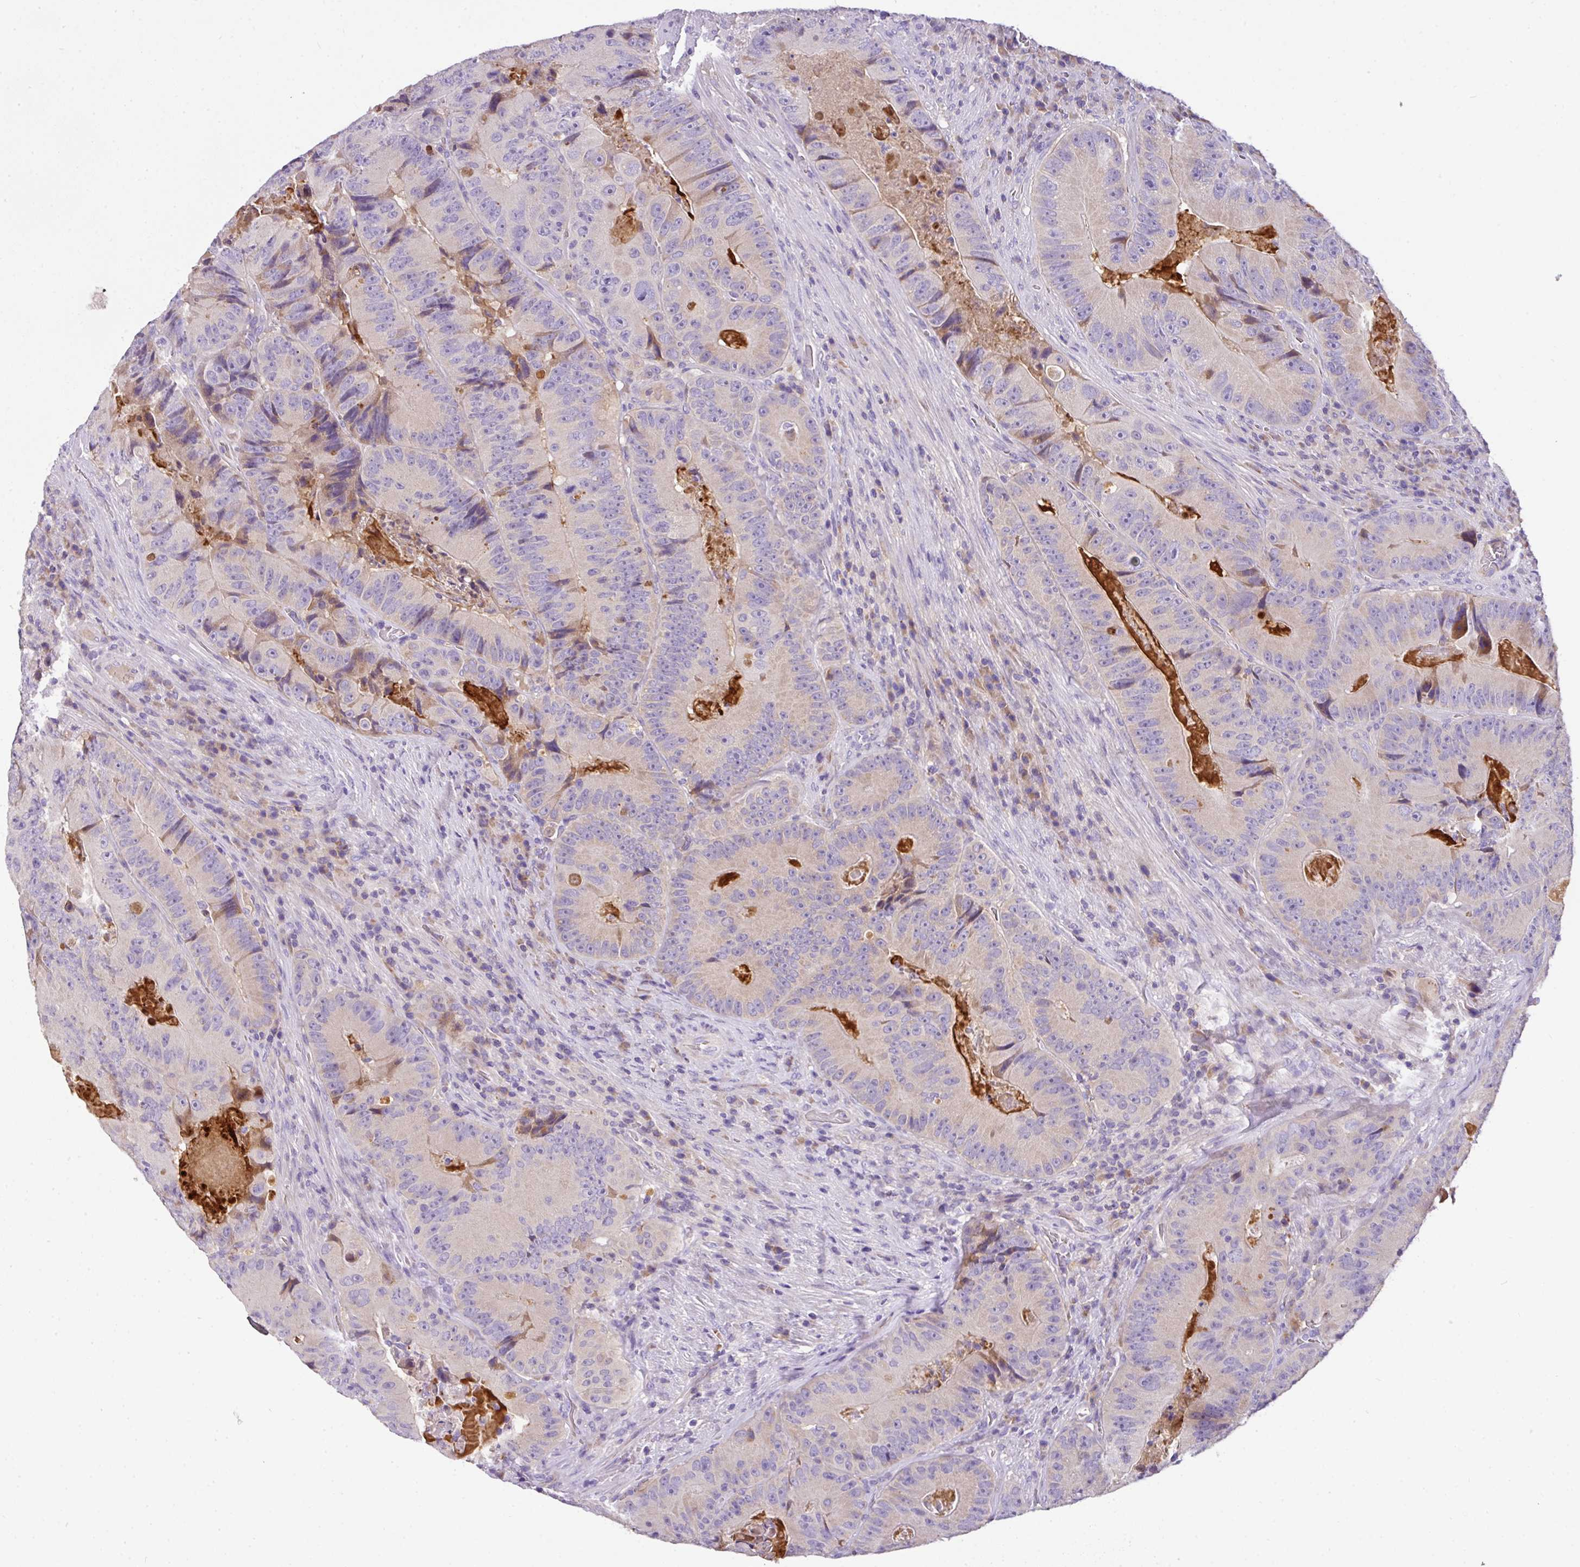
{"staining": {"intensity": "weak", "quantity": "<25%", "location": "cytoplasmic/membranous"}, "tissue": "colorectal cancer", "cell_type": "Tumor cells", "image_type": "cancer", "snomed": [{"axis": "morphology", "description": "Adenocarcinoma, NOS"}, {"axis": "topography", "description": "Colon"}], "caption": "Image shows no protein positivity in tumor cells of colorectal cancer tissue.", "gene": "ANXA2R", "patient": {"sex": "female", "age": 86}}